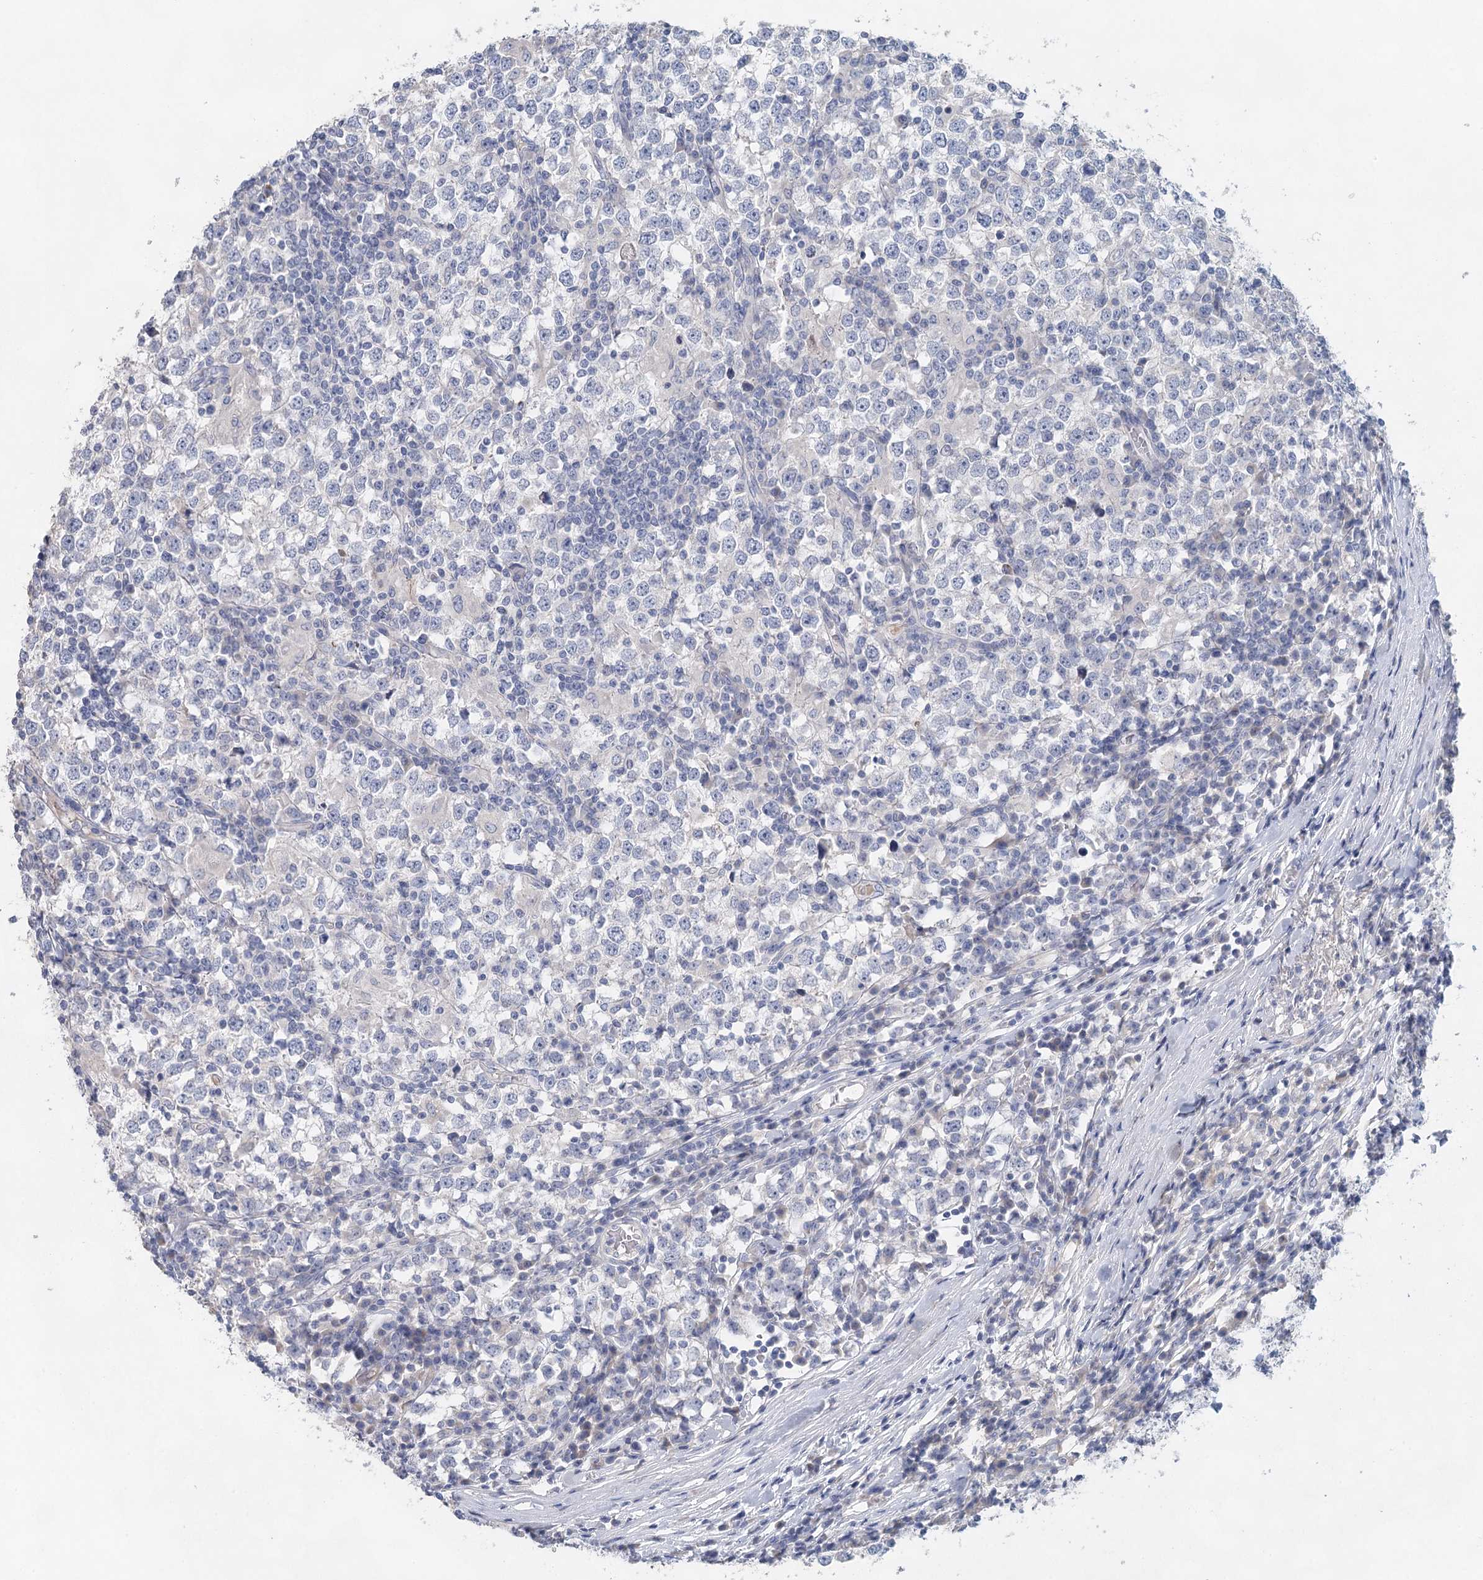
{"staining": {"intensity": "negative", "quantity": "none", "location": "none"}, "tissue": "testis cancer", "cell_type": "Tumor cells", "image_type": "cancer", "snomed": [{"axis": "morphology", "description": "Seminoma, NOS"}, {"axis": "topography", "description": "Testis"}], "caption": "Seminoma (testis) was stained to show a protein in brown. There is no significant staining in tumor cells.", "gene": "MYL6B", "patient": {"sex": "male", "age": 65}}